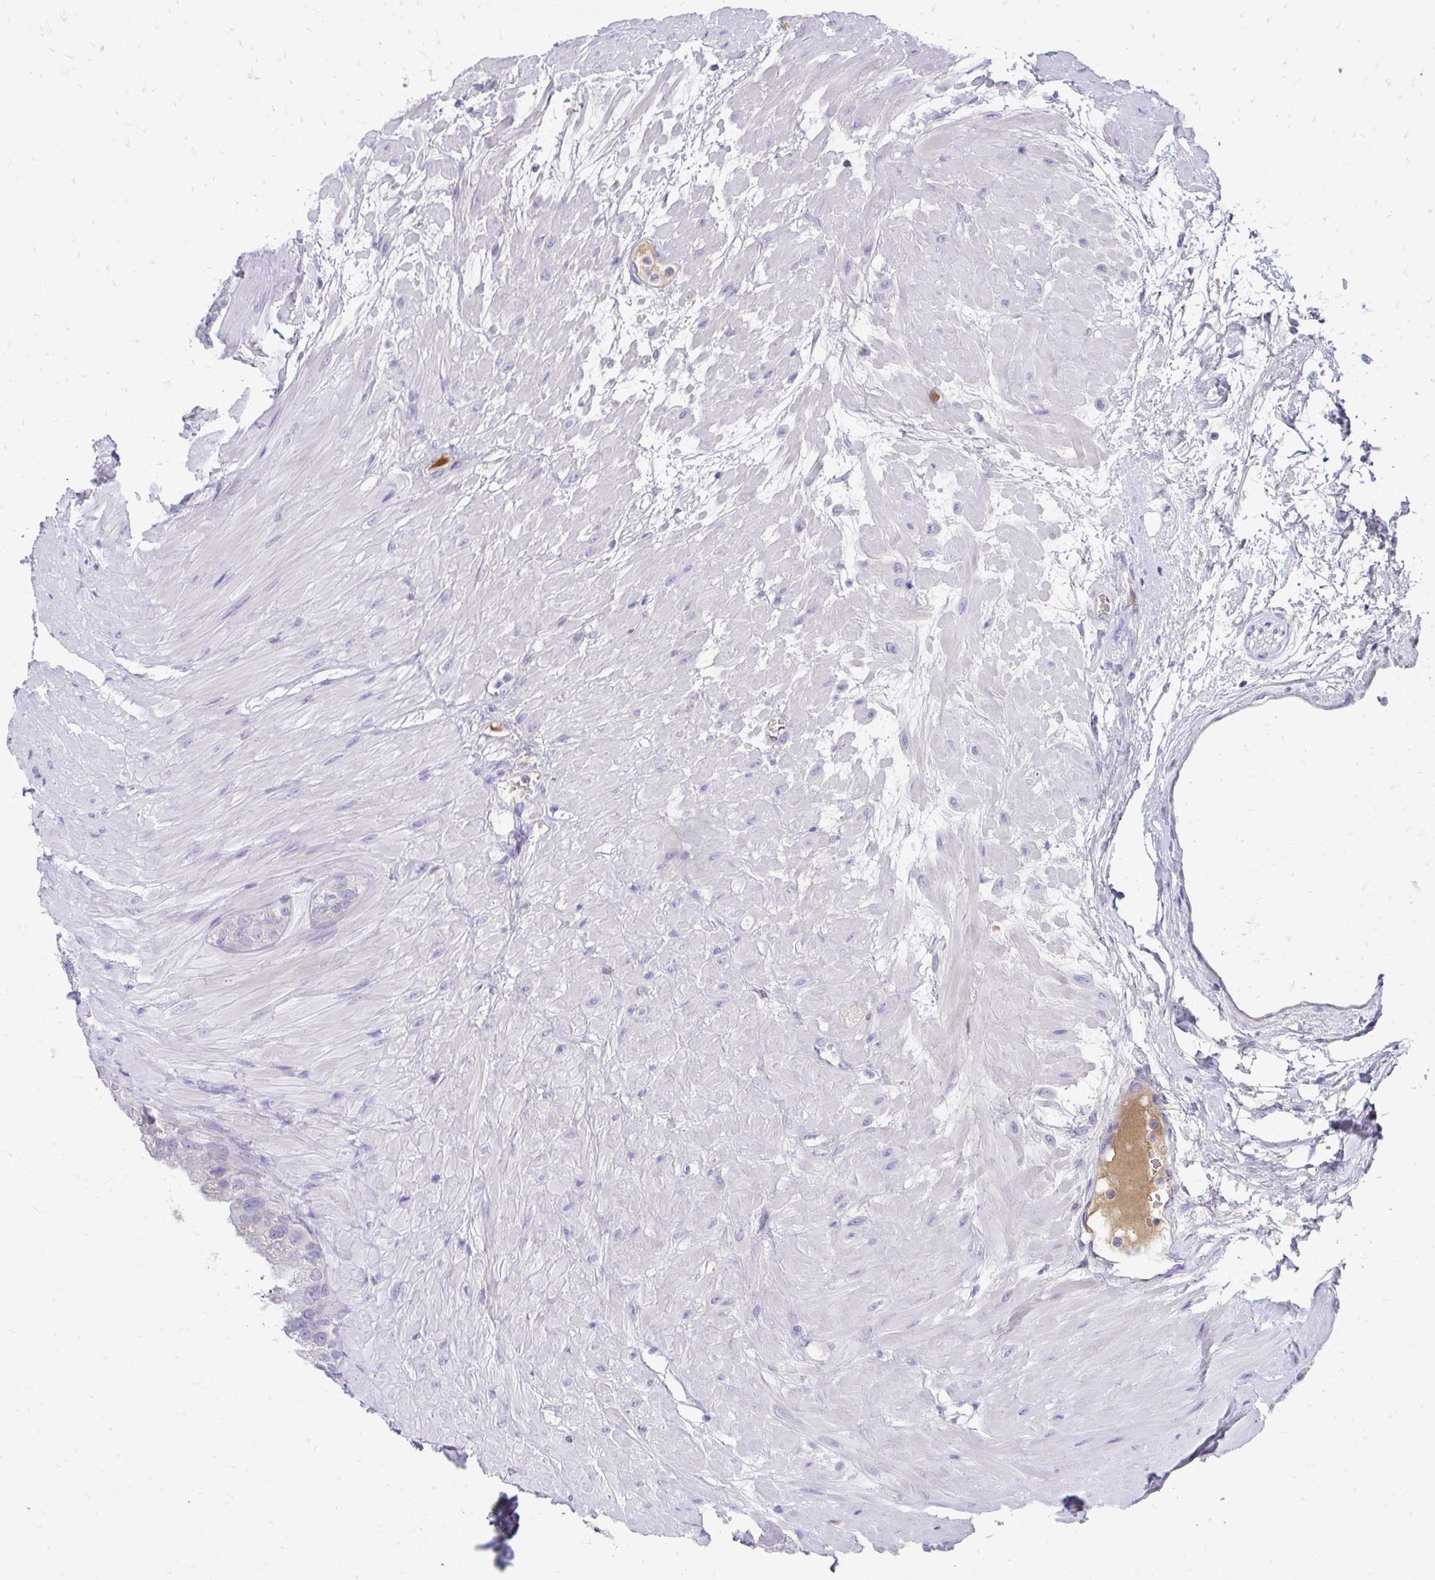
{"staining": {"intensity": "negative", "quantity": "none", "location": "none"}, "tissue": "seminal vesicle", "cell_type": "Glandular cells", "image_type": "normal", "snomed": [{"axis": "morphology", "description": "Normal tissue, NOS"}, {"axis": "topography", "description": "Seminal veicle"}, {"axis": "topography", "description": "Peripheral nerve tissue"}], "caption": "Immunohistochemistry of benign seminal vesicle displays no staining in glandular cells.", "gene": "CFH", "patient": {"sex": "male", "age": 76}}